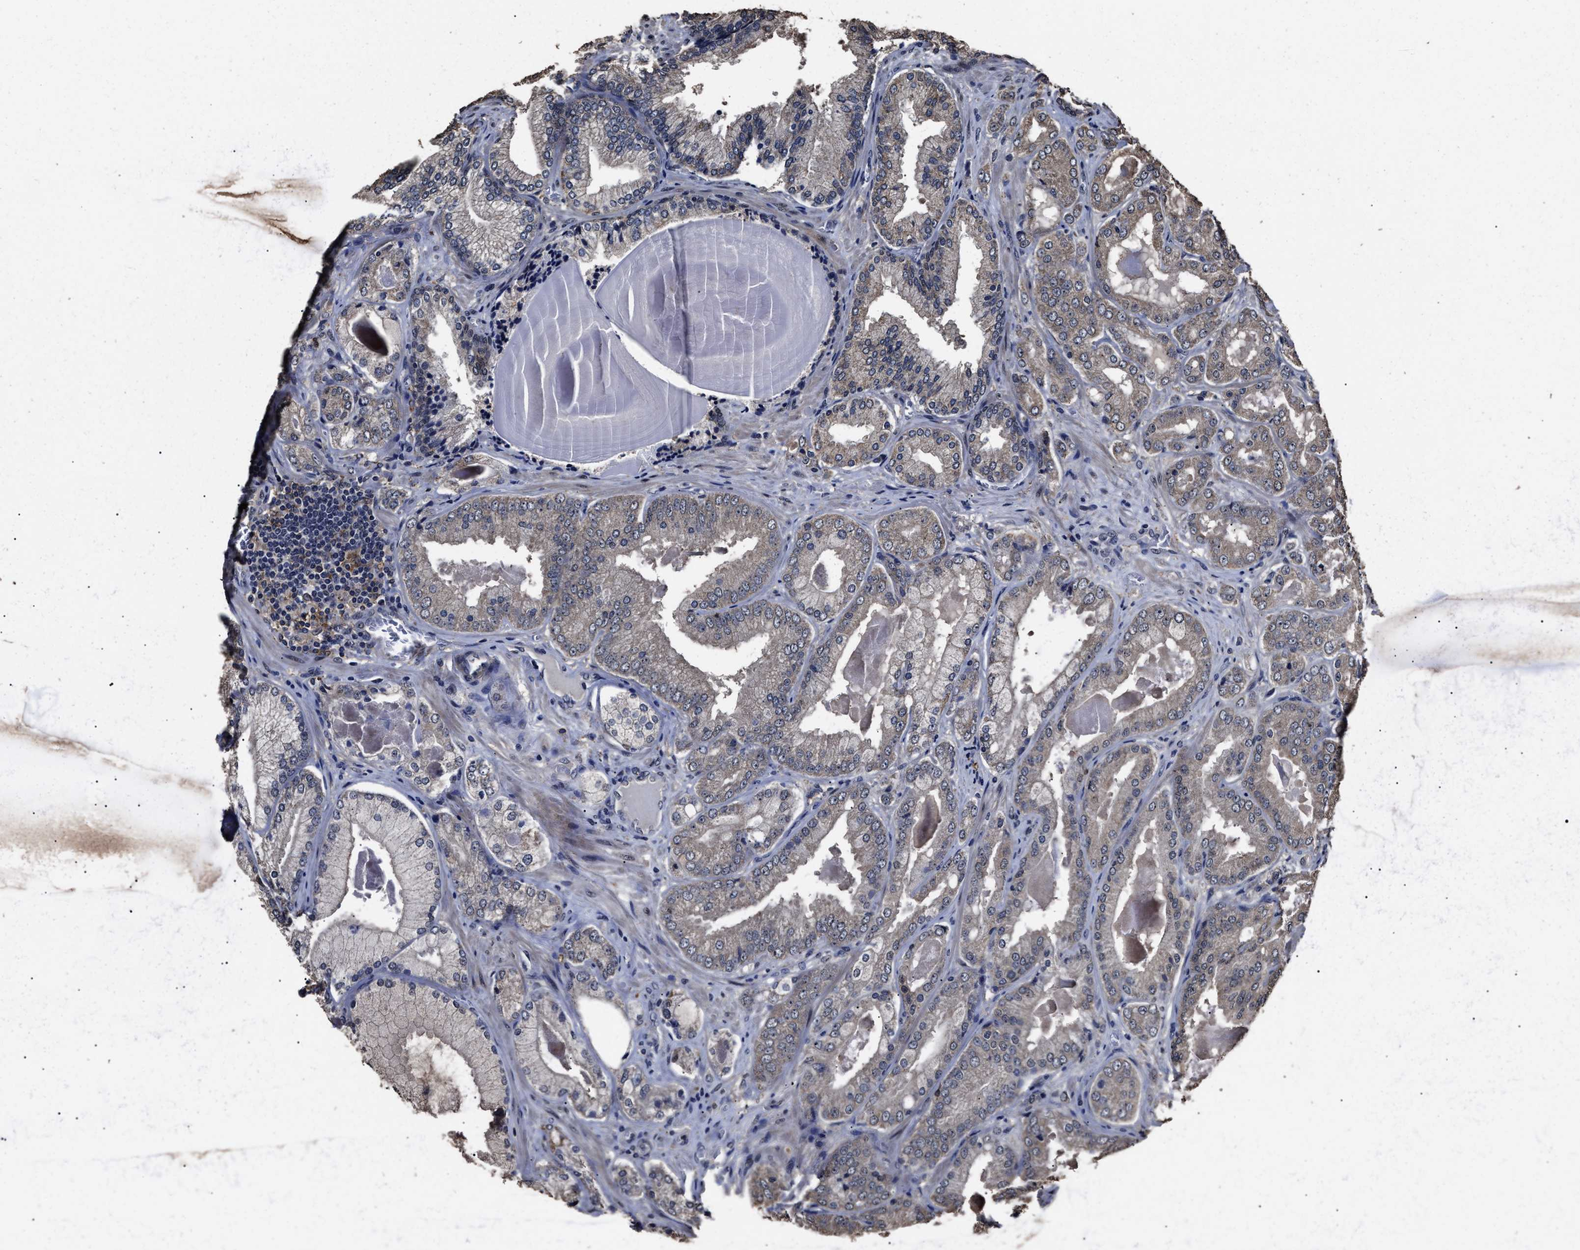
{"staining": {"intensity": "weak", "quantity": "<25%", "location": "cytoplasmic/membranous"}, "tissue": "prostate cancer", "cell_type": "Tumor cells", "image_type": "cancer", "snomed": [{"axis": "morphology", "description": "Adenocarcinoma, Low grade"}, {"axis": "topography", "description": "Prostate"}], "caption": "IHC photomicrograph of neoplastic tissue: prostate low-grade adenocarcinoma stained with DAB (3,3'-diaminobenzidine) exhibits no significant protein positivity in tumor cells. (DAB IHC, high magnification).", "gene": "RSBN1L", "patient": {"sex": "male", "age": 65}}